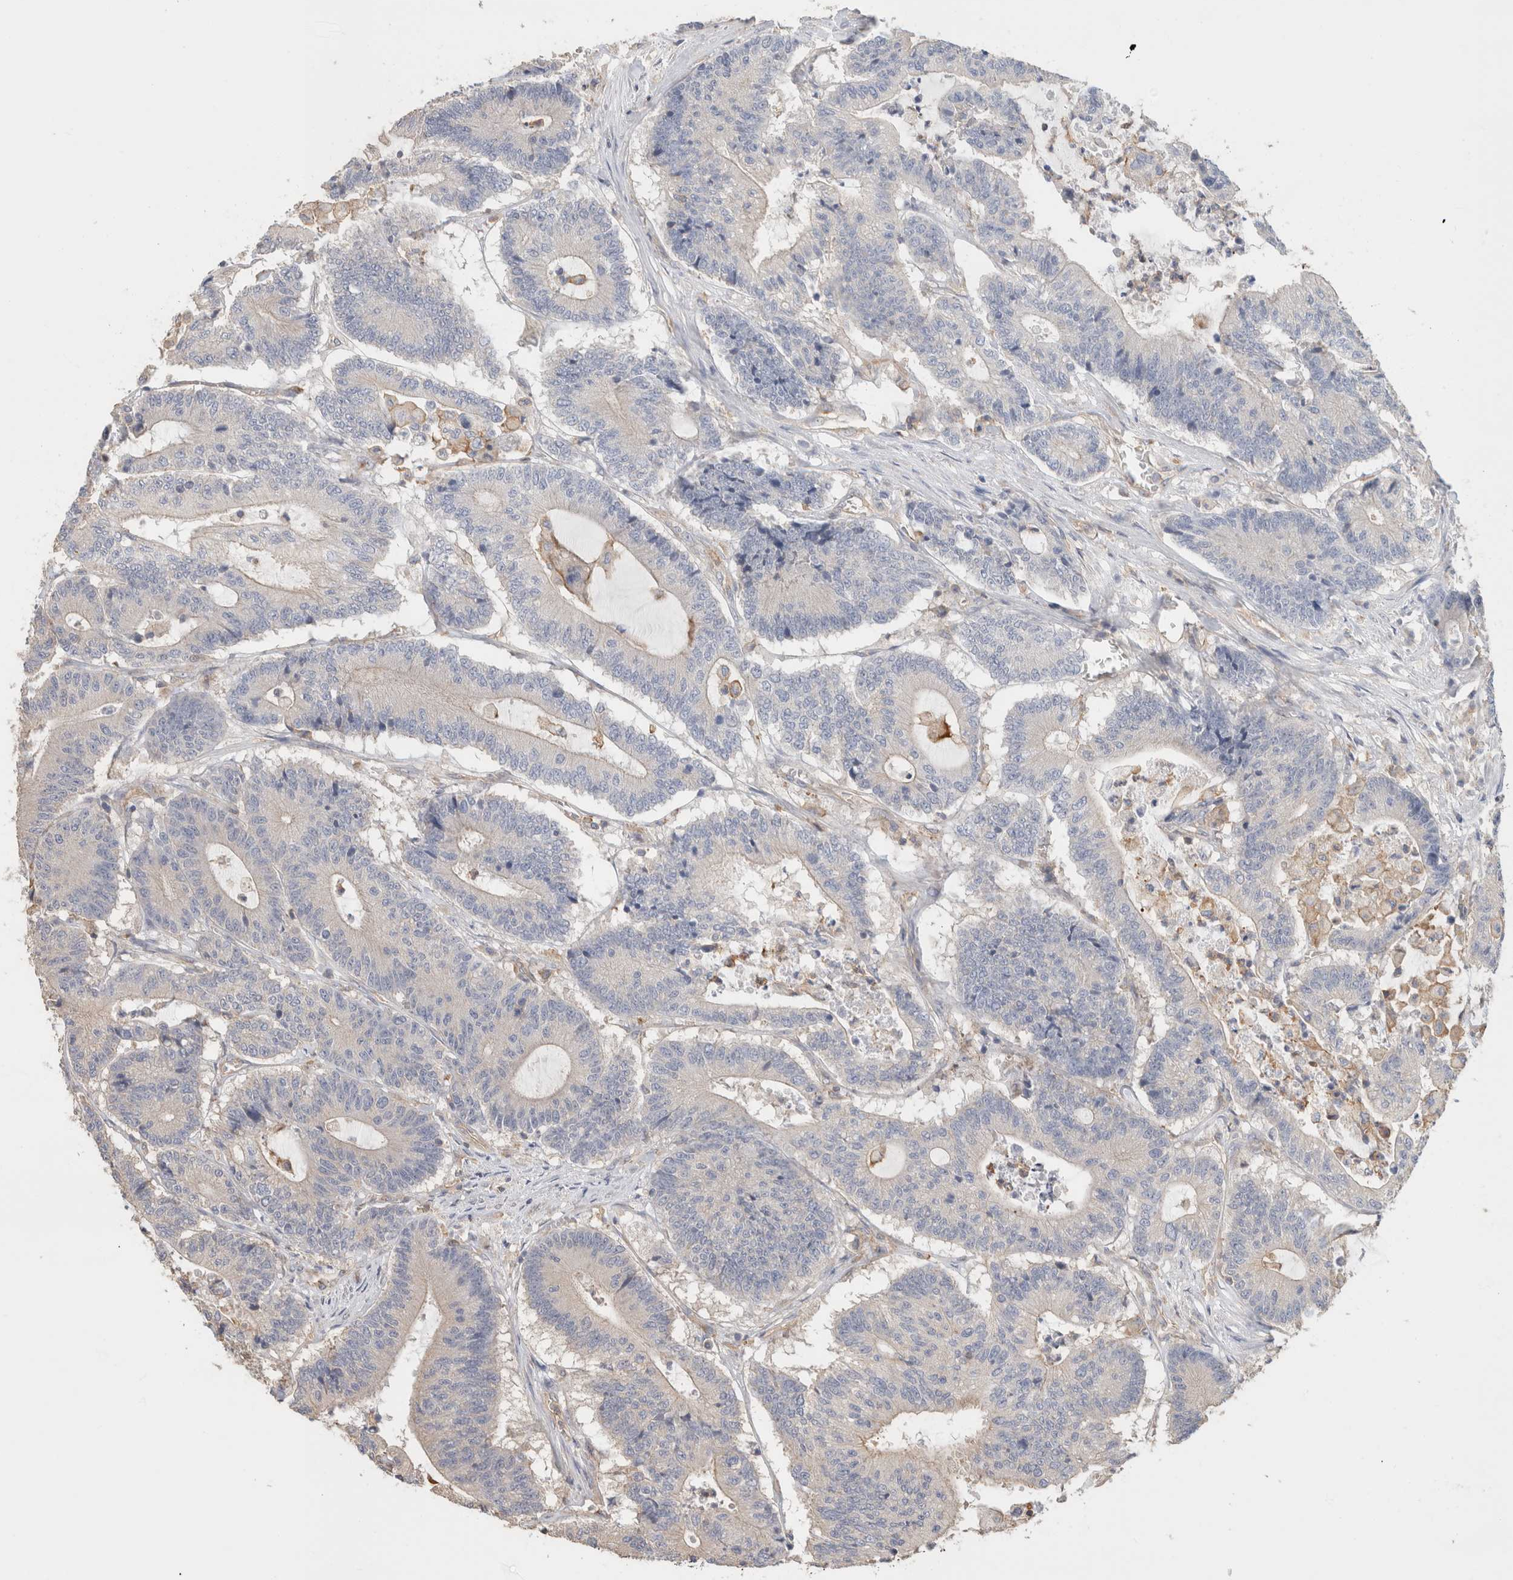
{"staining": {"intensity": "negative", "quantity": "none", "location": "none"}, "tissue": "colorectal cancer", "cell_type": "Tumor cells", "image_type": "cancer", "snomed": [{"axis": "morphology", "description": "Adenocarcinoma, NOS"}, {"axis": "topography", "description": "Colon"}], "caption": "Human colorectal cancer (adenocarcinoma) stained for a protein using IHC reveals no expression in tumor cells.", "gene": "CFAP418", "patient": {"sex": "female", "age": 84}}